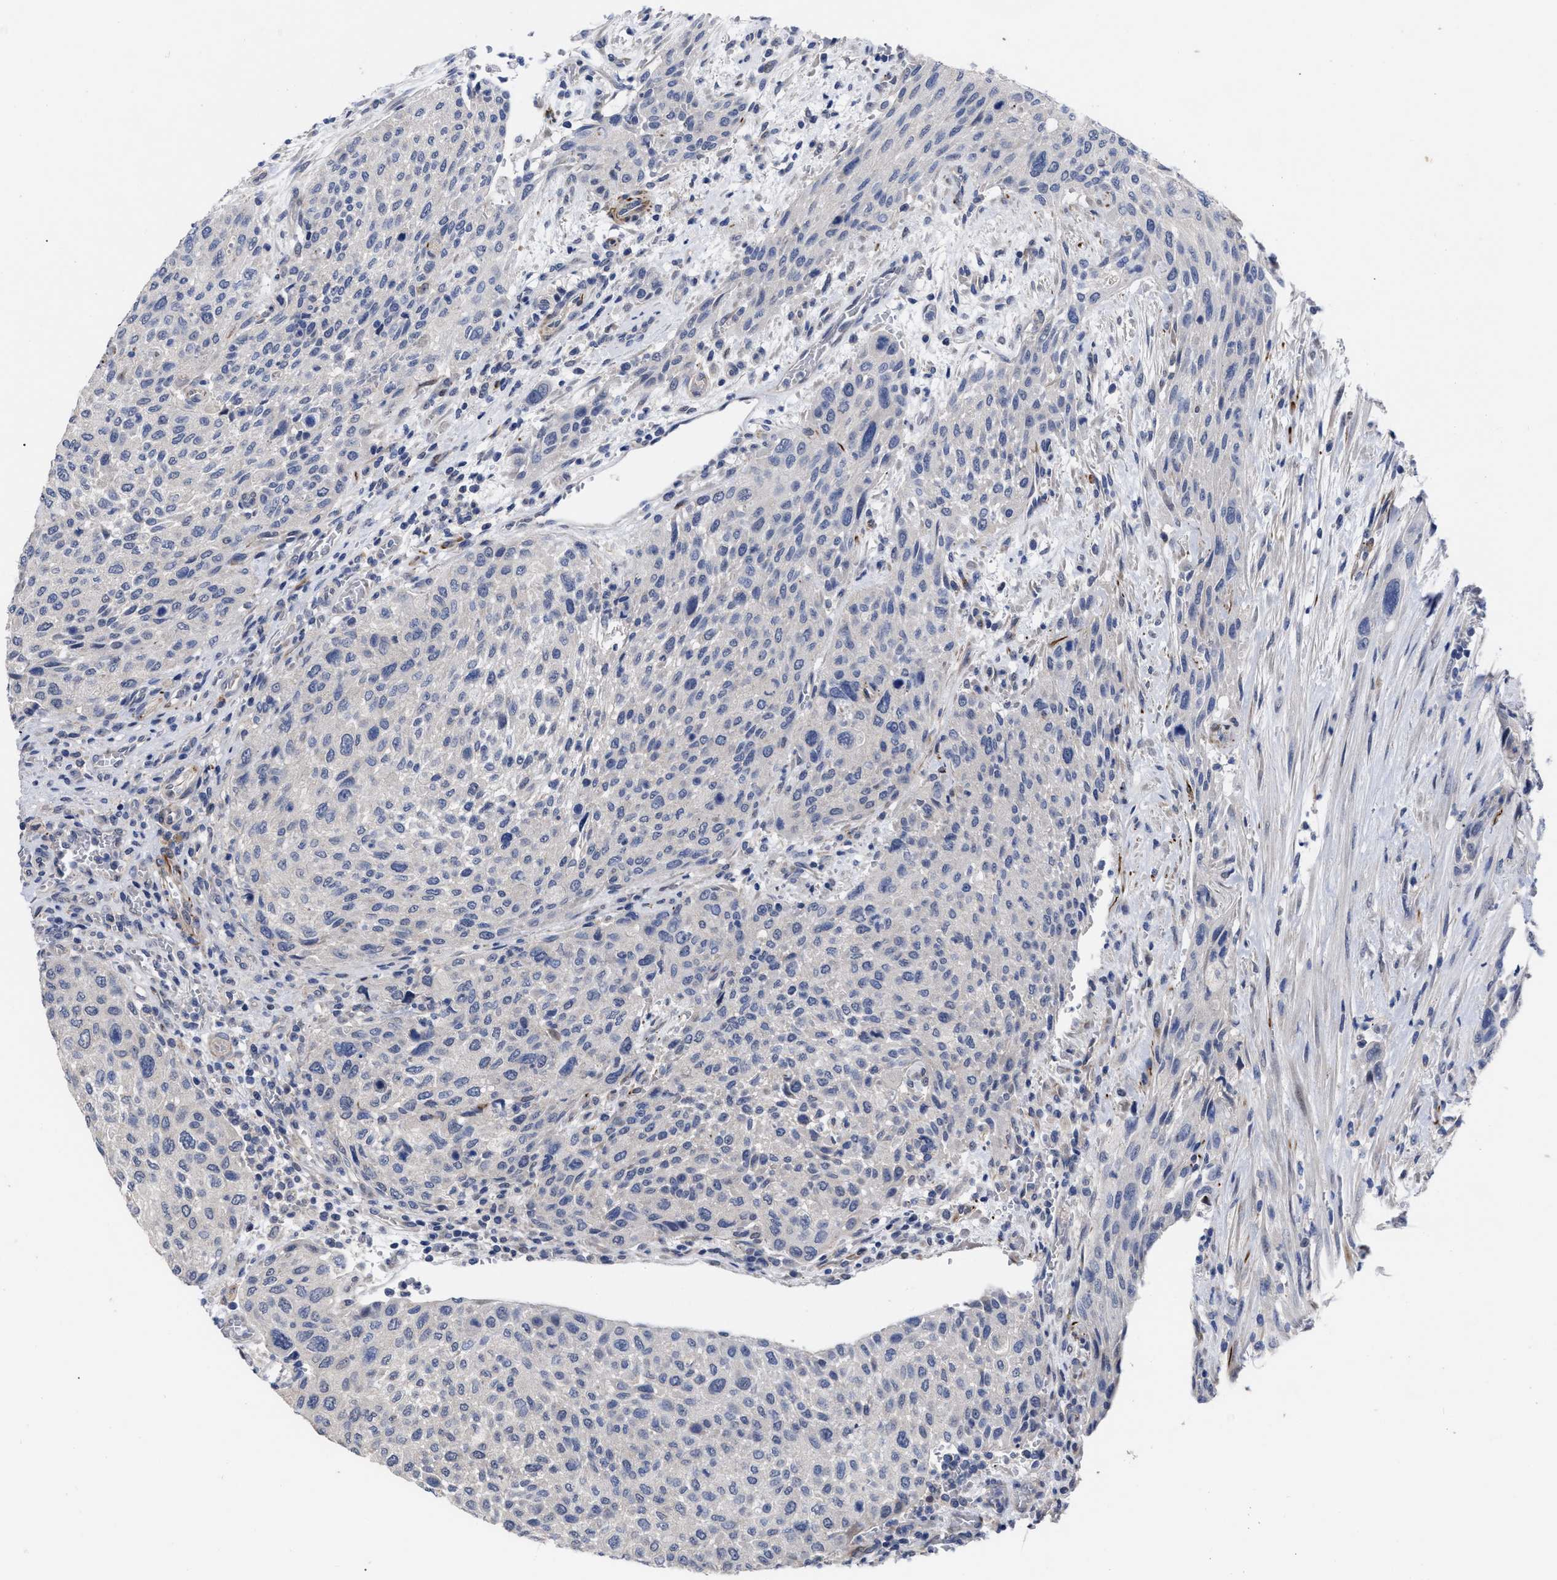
{"staining": {"intensity": "negative", "quantity": "none", "location": "none"}, "tissue": "urothelial cancer", "cell_type": "Tumor cells", "image_type": "cancer", "snomed": [{"axis": "morphology", "description": "Urothelial carcinoma, Low grade"}, {"axis": "morphology", "description": "Urothelial carcinoma, High grade"}, {"axis": "topography", "description": "Urinary bladder"}], "caption": "Immunohistochemistry (IHC) image of neoplastic tissue: urothelial cancer stained with DAB reveals no significant protein positivity in tumor cells. (DAB immunohistochemistry (IHC) with hematoxylin counter stain).", "gene": "CCN5", "patient": {"sex": "male", "age": 35}}